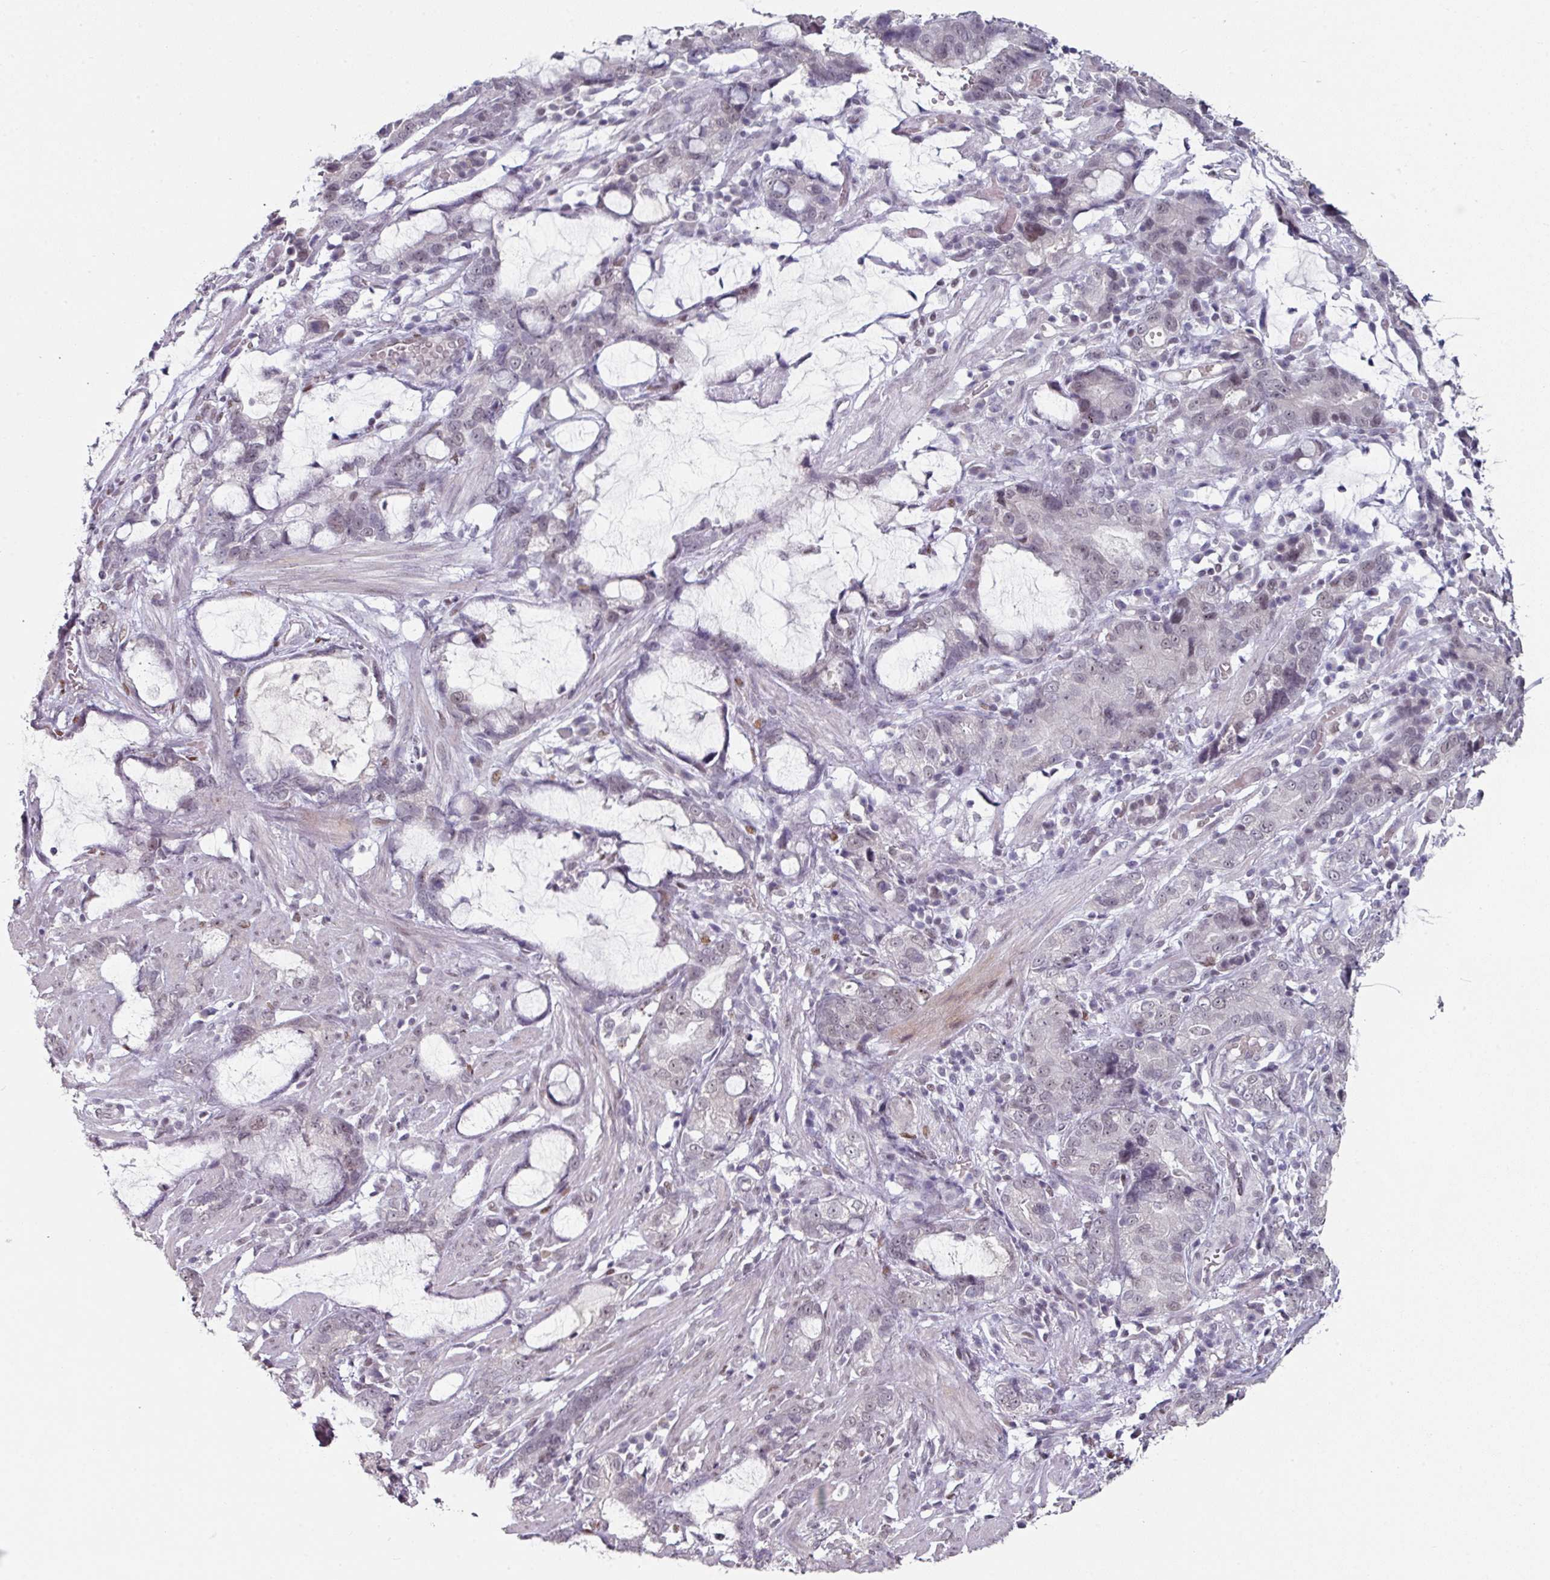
{"staining": {"intensity": "weak", "quantity": "<25%", "location": "nuclear"}, "tissue": "stomach cancer", "cell_type": "Tumor cells", "image_type": "cancer", "snomed": [{"axis": "morphology", "description": "Adenocarcinoma, NOS"}, {"axis": "topography", "description": "Stomach"}], "caption": "Immunohistochemistry photomicrograph of neoplastic tissue: adenocarcinoma (stomach) stained with DAB displays no significant protein staining in tumor cells.", "gene": "ELK1", "patient": {"sex": "male", "age": 55}}